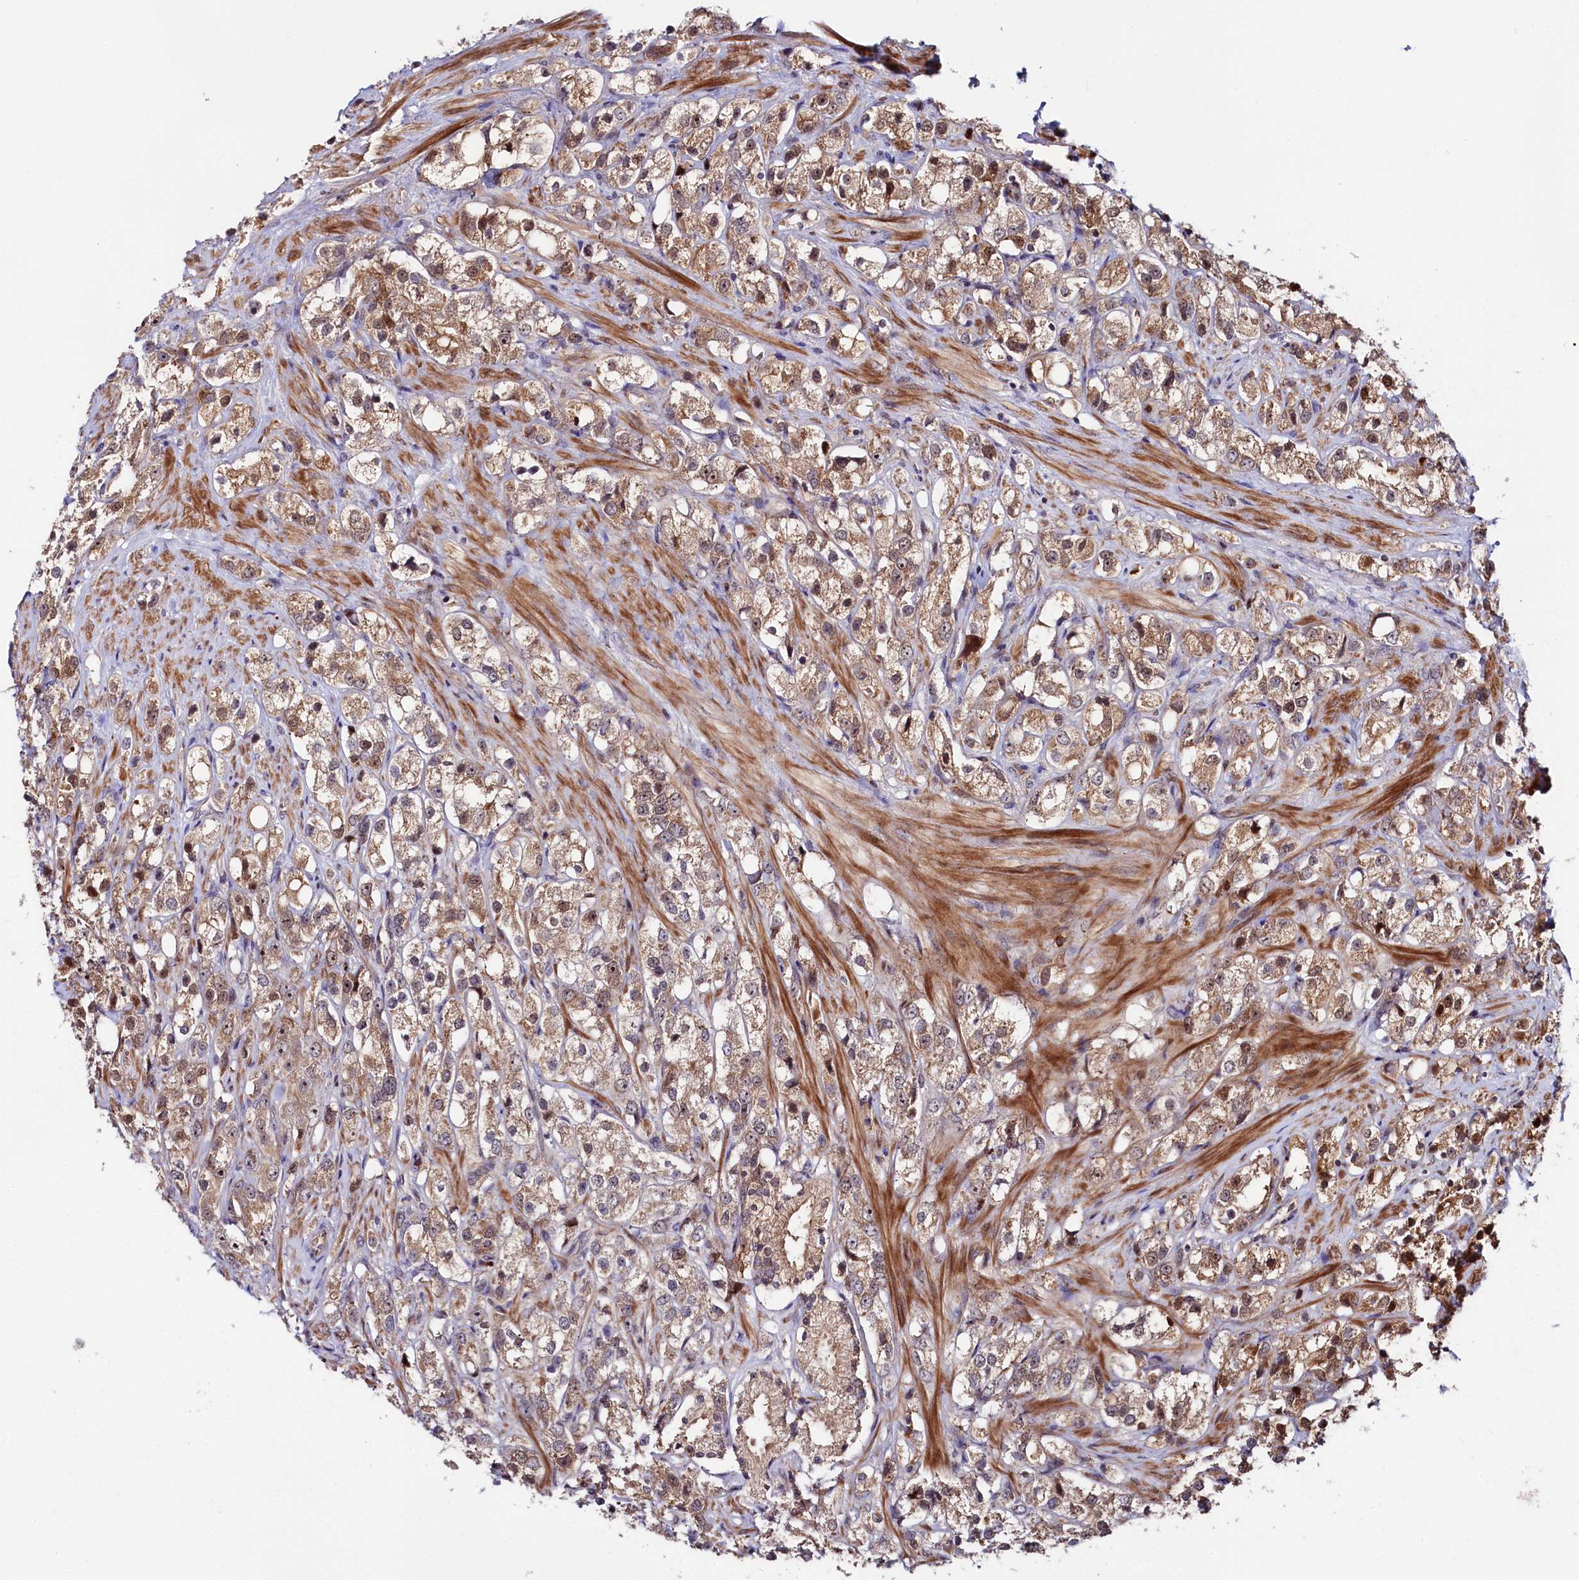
{"staining": {"intensity": "weak", "quantity": ">75%", "location": "cytoplasmic/membranous,nuclear"}, "tissue": "prostate cancer", "cell_type": "Tumor cells", "image_type": "cancer", "snomed": [{"axis": "morphology", "description": "Adenocarcinoma, NOS"}, {"axis": "topography", "description": "Prostate"}], "caption": "Immunohistochemical staining of prostate cancer (adenocarcinoma) exhibits low levels of weak cytoplasmic/membranous and nuclear staining in approximately >75% of tumor cells. Immunohistochemistry stains the protein in brown and the nuclei are stained blue.", "gene": "NEDD1", "patient": {"sex": "male", "age": 79}}